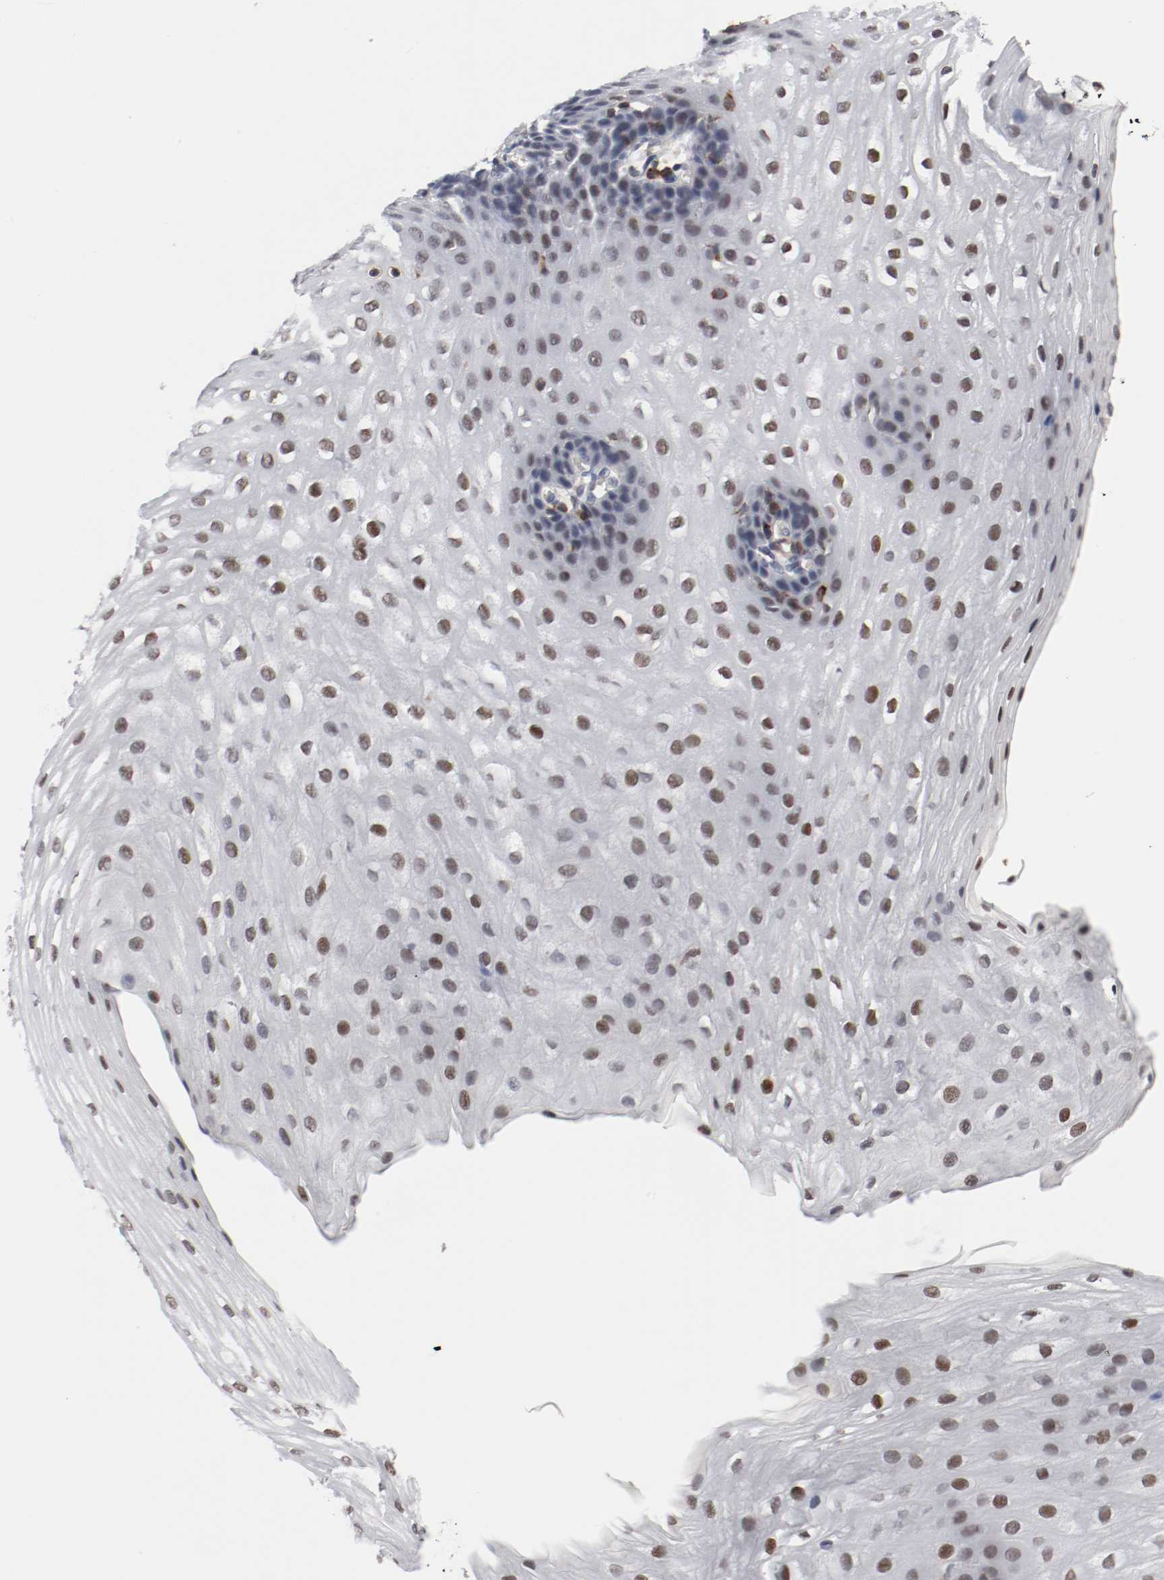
{"staining": {"intensity": "moderate", "quantity": "25%-75%", "location": "nuclear"}, "tissue": "esophagus", "cell_type": "Squamous epithelial cells", "image_type": "normal", "snomed": [{"axis": "morphology", "description": "Normal tissue, NOS"}, {"axis": "topography", "description": "Esophagus"}], "caption": "Esophagus was stained to show a protein in brown. There is medium levels of moderate nuclear positivity in approximately 25%-75% of squamous epithelial cells. Immunohistochemistry stains the protein of interest in brown and the nuclei are stained blue.", "gene": "JUND", "patient": {"sex": "male", "age": 48}}